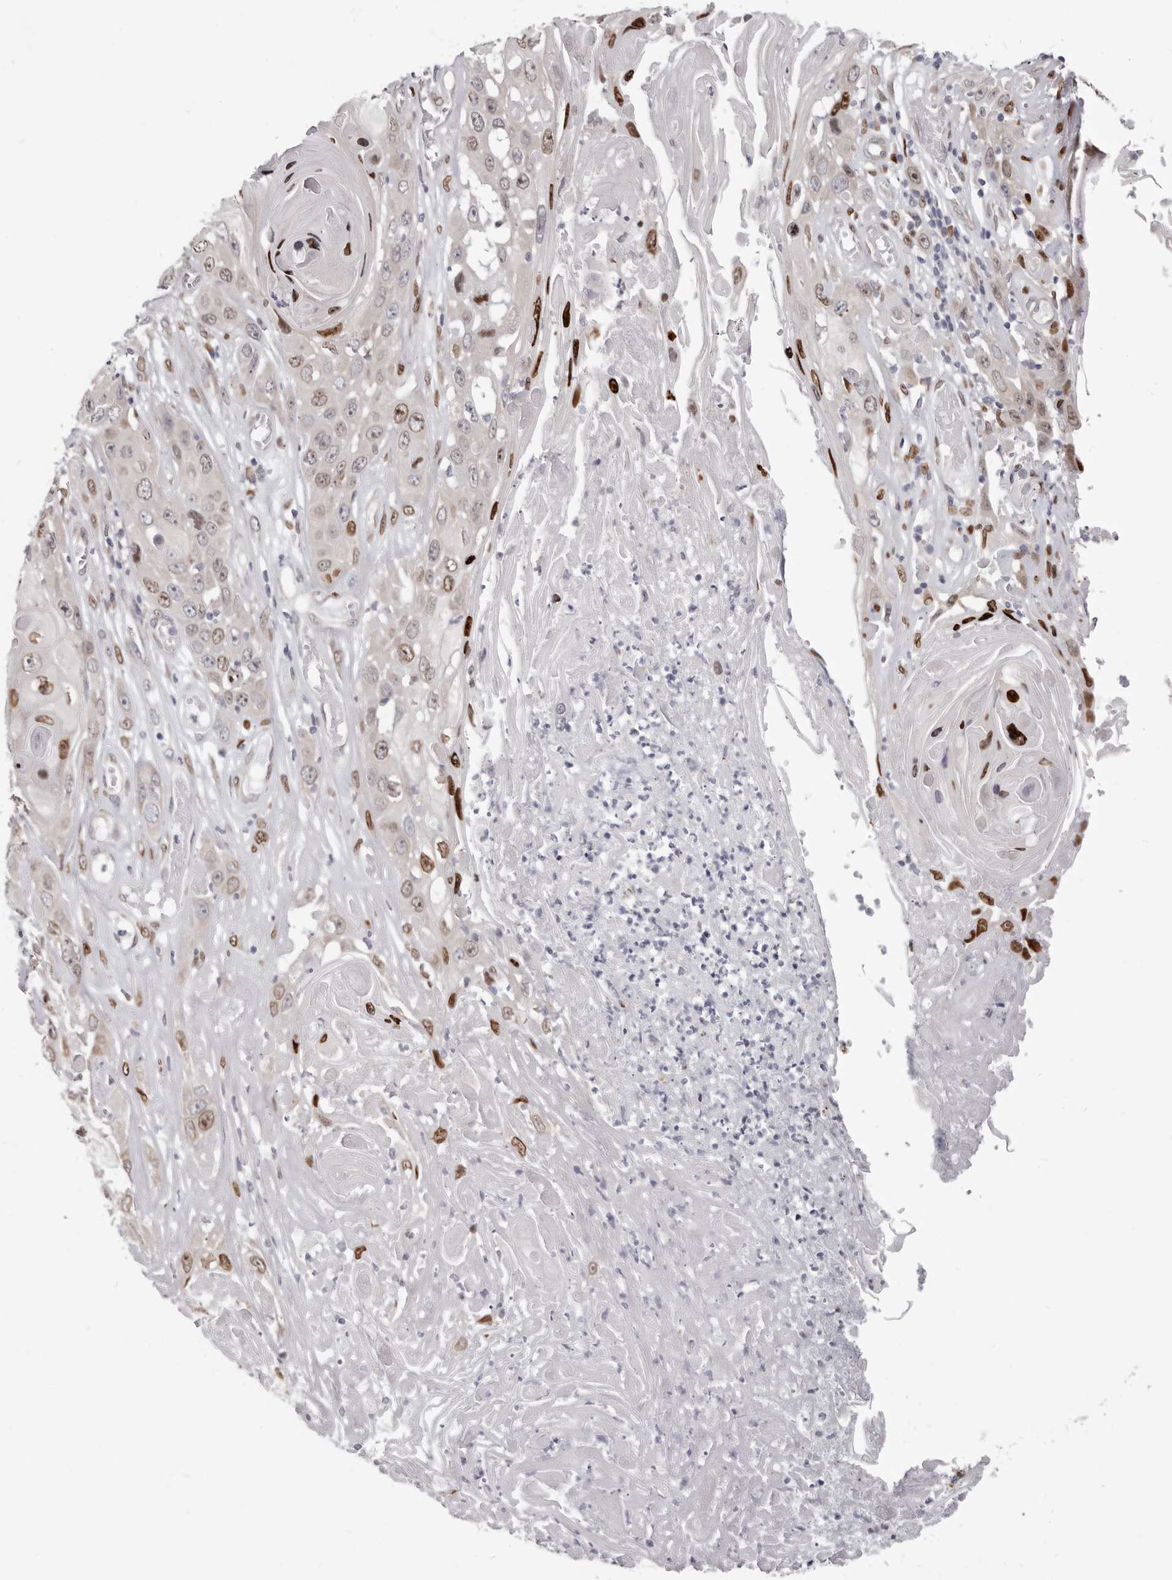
{"staining": {"intensity": "moderate", "quantity": "25%-75%", "location": "nuclear"}, "tissue": "skin cancer", "cell_type": "Tumor cells", "image_type": "cancer", "snomed": [{"axis": "morphology", "description": "Squamous cell carcinoma, NOS"}, {"axis": "topography", "description": "Skin"}], "caption": "An image of skin cancer stained for a protein shows moderate nuclear brown staining in tumor cells. (DAB (3,3'-diaminobenzidine) IHC with brightfield microscopy, high magnification).", "gene": "SRP19", "patient": {"sex": "male", "age": 55}}